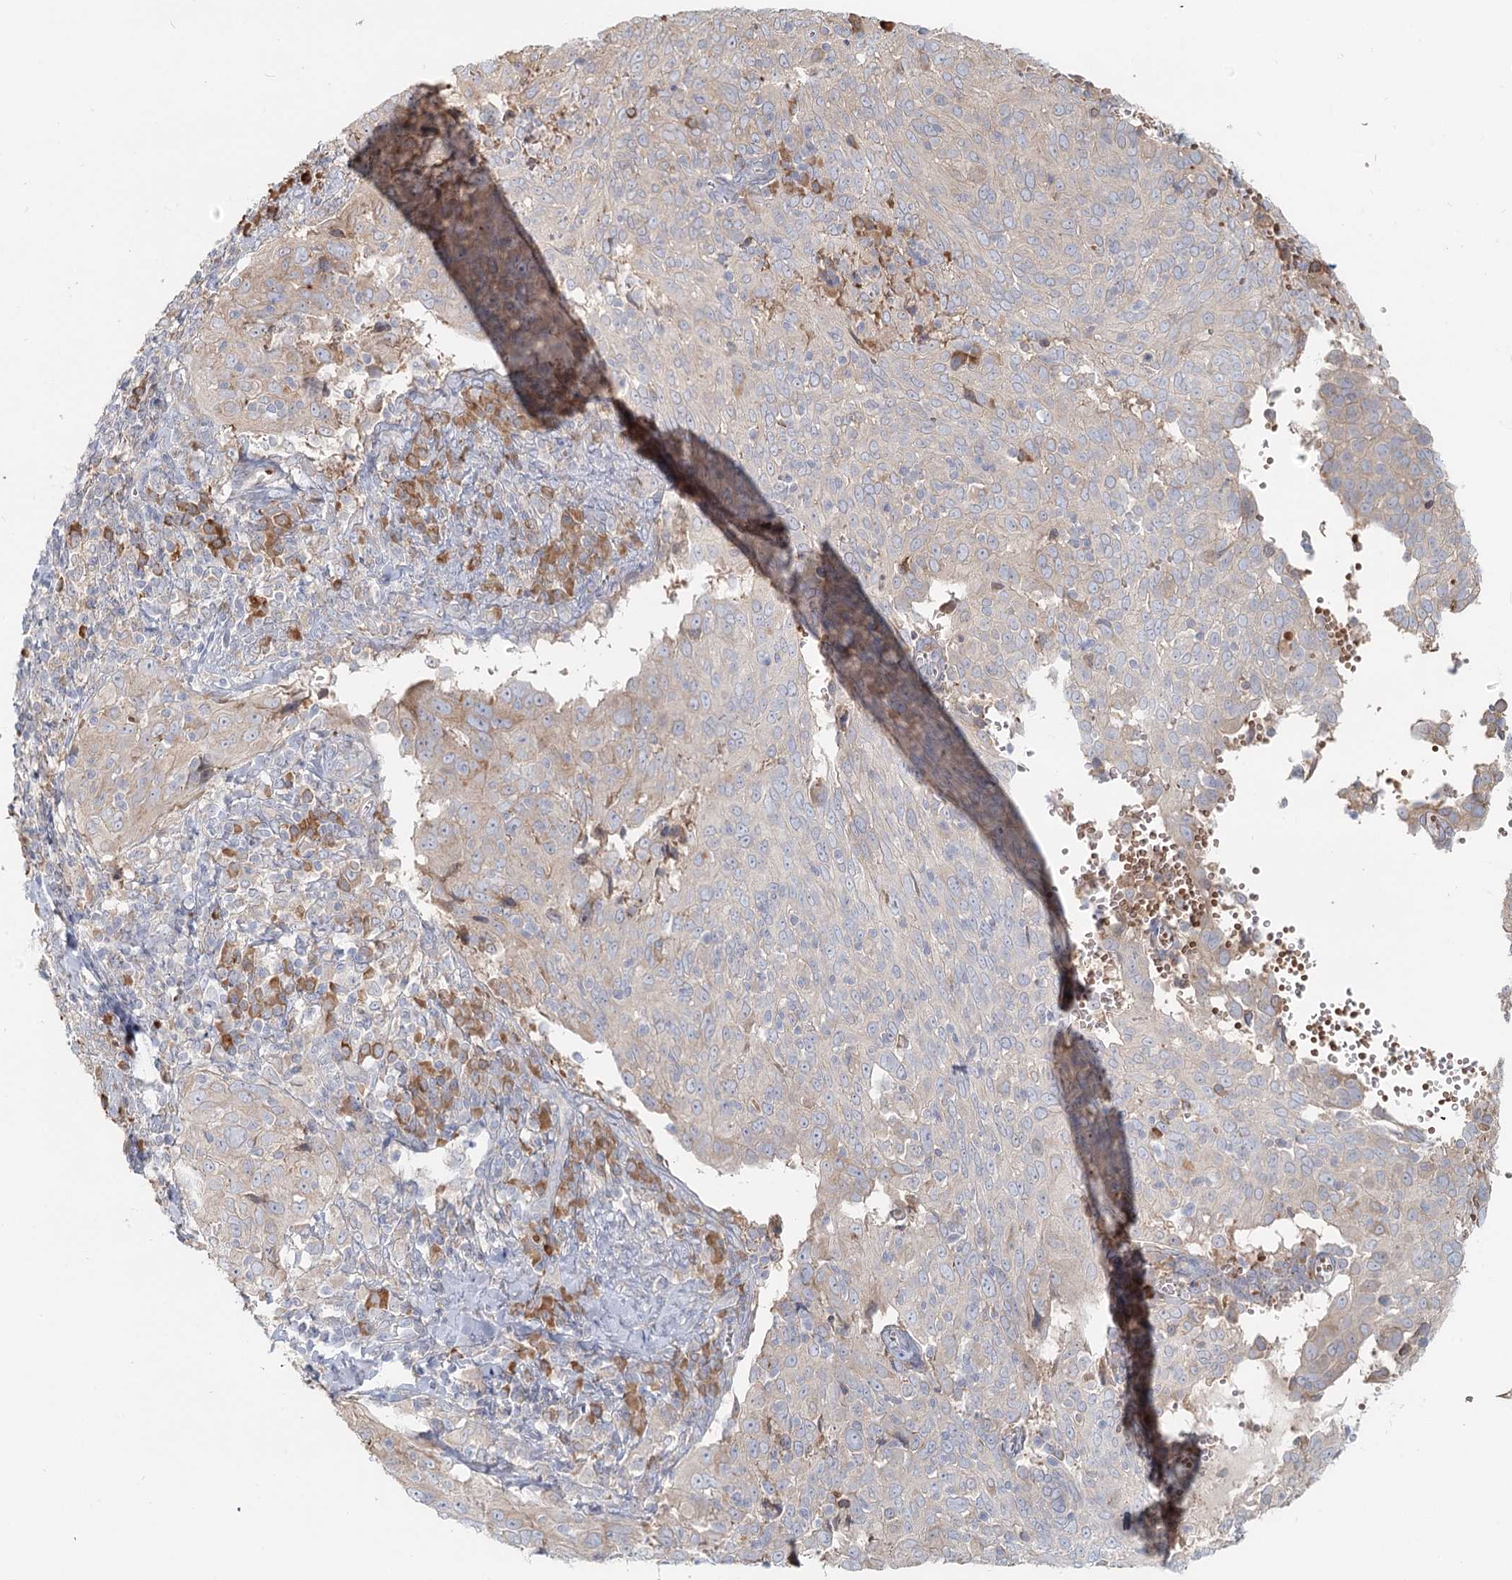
{"staining": {"intensity": "negative", "quantity": "none", "location": "none"}, "tissue": "cervical cancer", "cell_type": "Tumor cells", "image_type": "cancer", "snomed": [{"axis": "morphology", "description": "Squamous cell carcinoma, NOS"}, {"axis": "topography", "description": "Cervix"}], "caption": "An immunohistochemistry micrograph of cervical squamous cell carcinoma is shown. There is no staining in tumor cells of cervical squamous cell carcinoma. The staining was performed using DAB to visualize the protein expression in brown, while the nuclei were stained in blue with hematoxylin (Magnification: 20x).", "gene": "ANKRD16", "patient": {"sex": "female", "age": 31}}